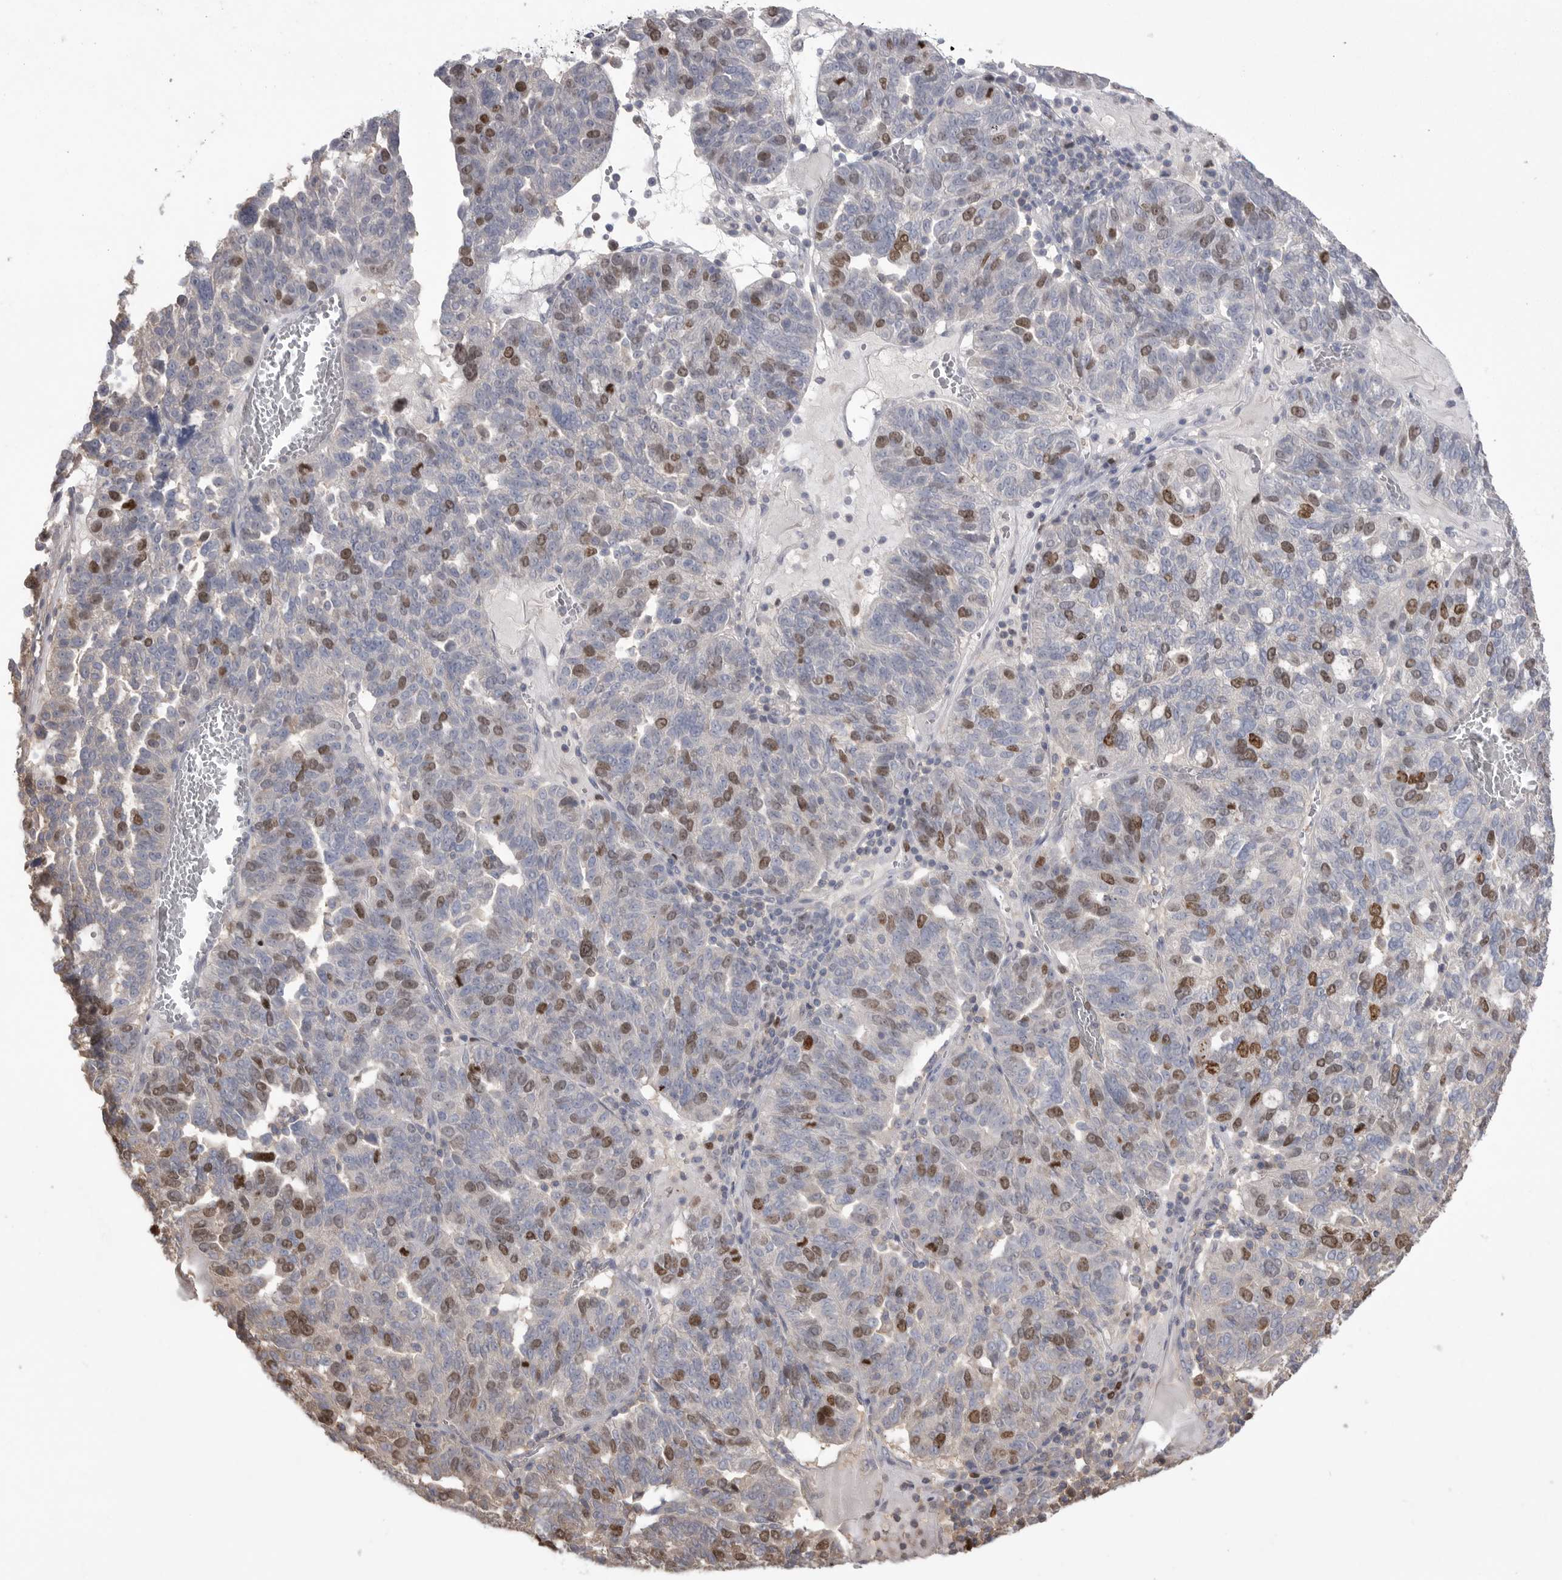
{"staining": {"intensity": "moderate", "quantity": "<25%", "location": "cytoplasmic/membranous,nuclear"}, "tissue": "ovarian cancer", "cell_type": "Tumor cells", "image_type": "cancer", "snomed": [{"axis": "morphology", "description": "Cystadenocarcinoma, serous, NOS"}, {"axis": "topography", "description": "Ovary"}], "caption": "Immunohistochemical staining of human ovarian cancer shows low levels of moderate cytoplasmic/membranous and nuclear staining in approximately <25% of tumor cells.", "gene": "TOP2A", "patient": {"sex": "female", "age": 59}}